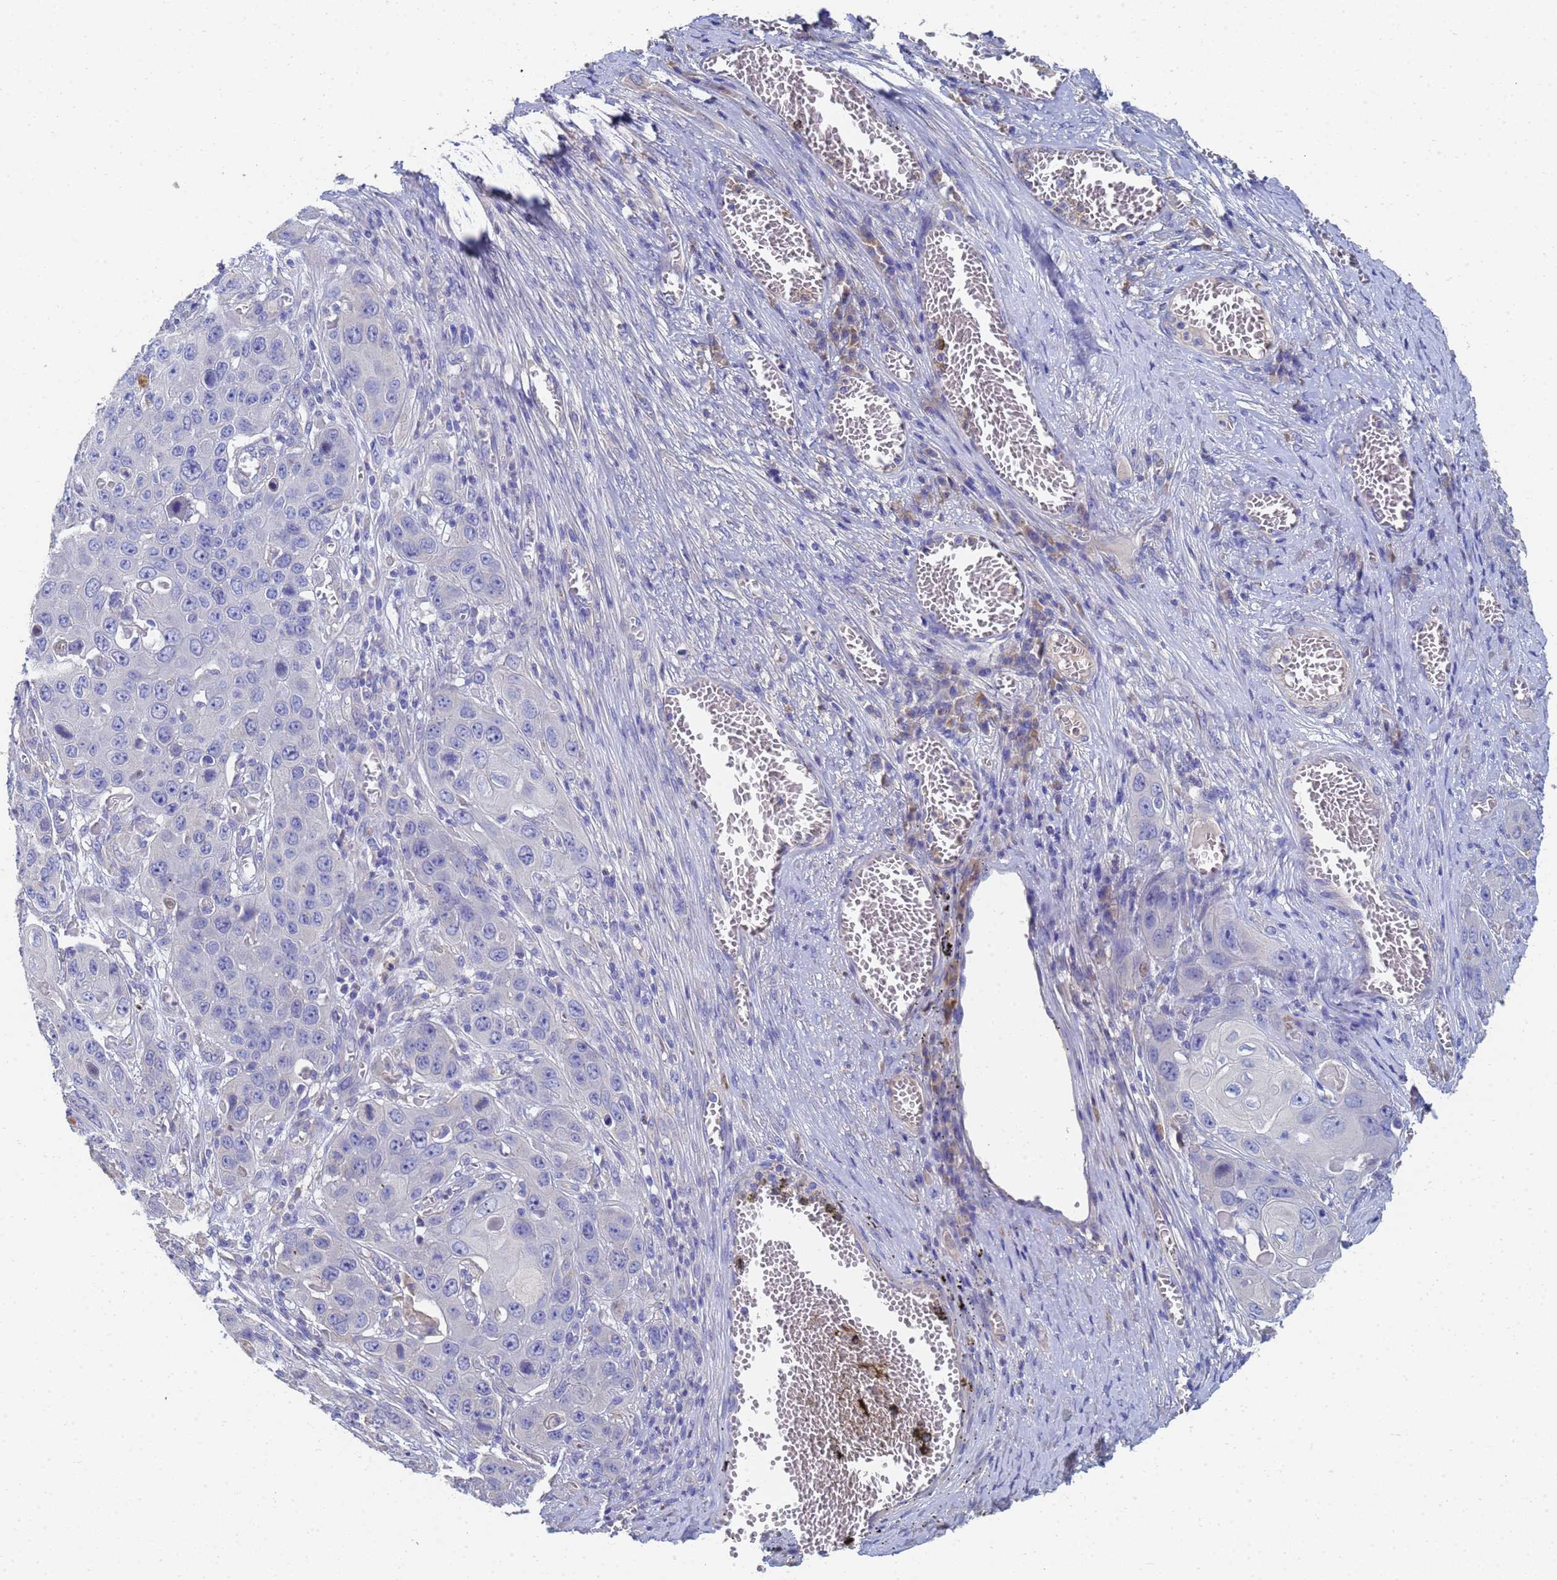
{"staining": {"intensity": "negative", "quantity": "none", "location": "none"}, "tissue": "skin cancer", "cell_type": "Tumor cells", "image_type": "cancer", "snomed": [{"axis": "morphology", "description": "Squamous cell carcinoma, NOS"}, {"axis": "topography", "description": "Skin"}], "caption": "Squamous cell carcinoma (skin) was stained to show a protein in brown. There is no significant positivity in tumor cells.", "gene": "LBX2", "patient": {"sex": "male", "age": 55}}